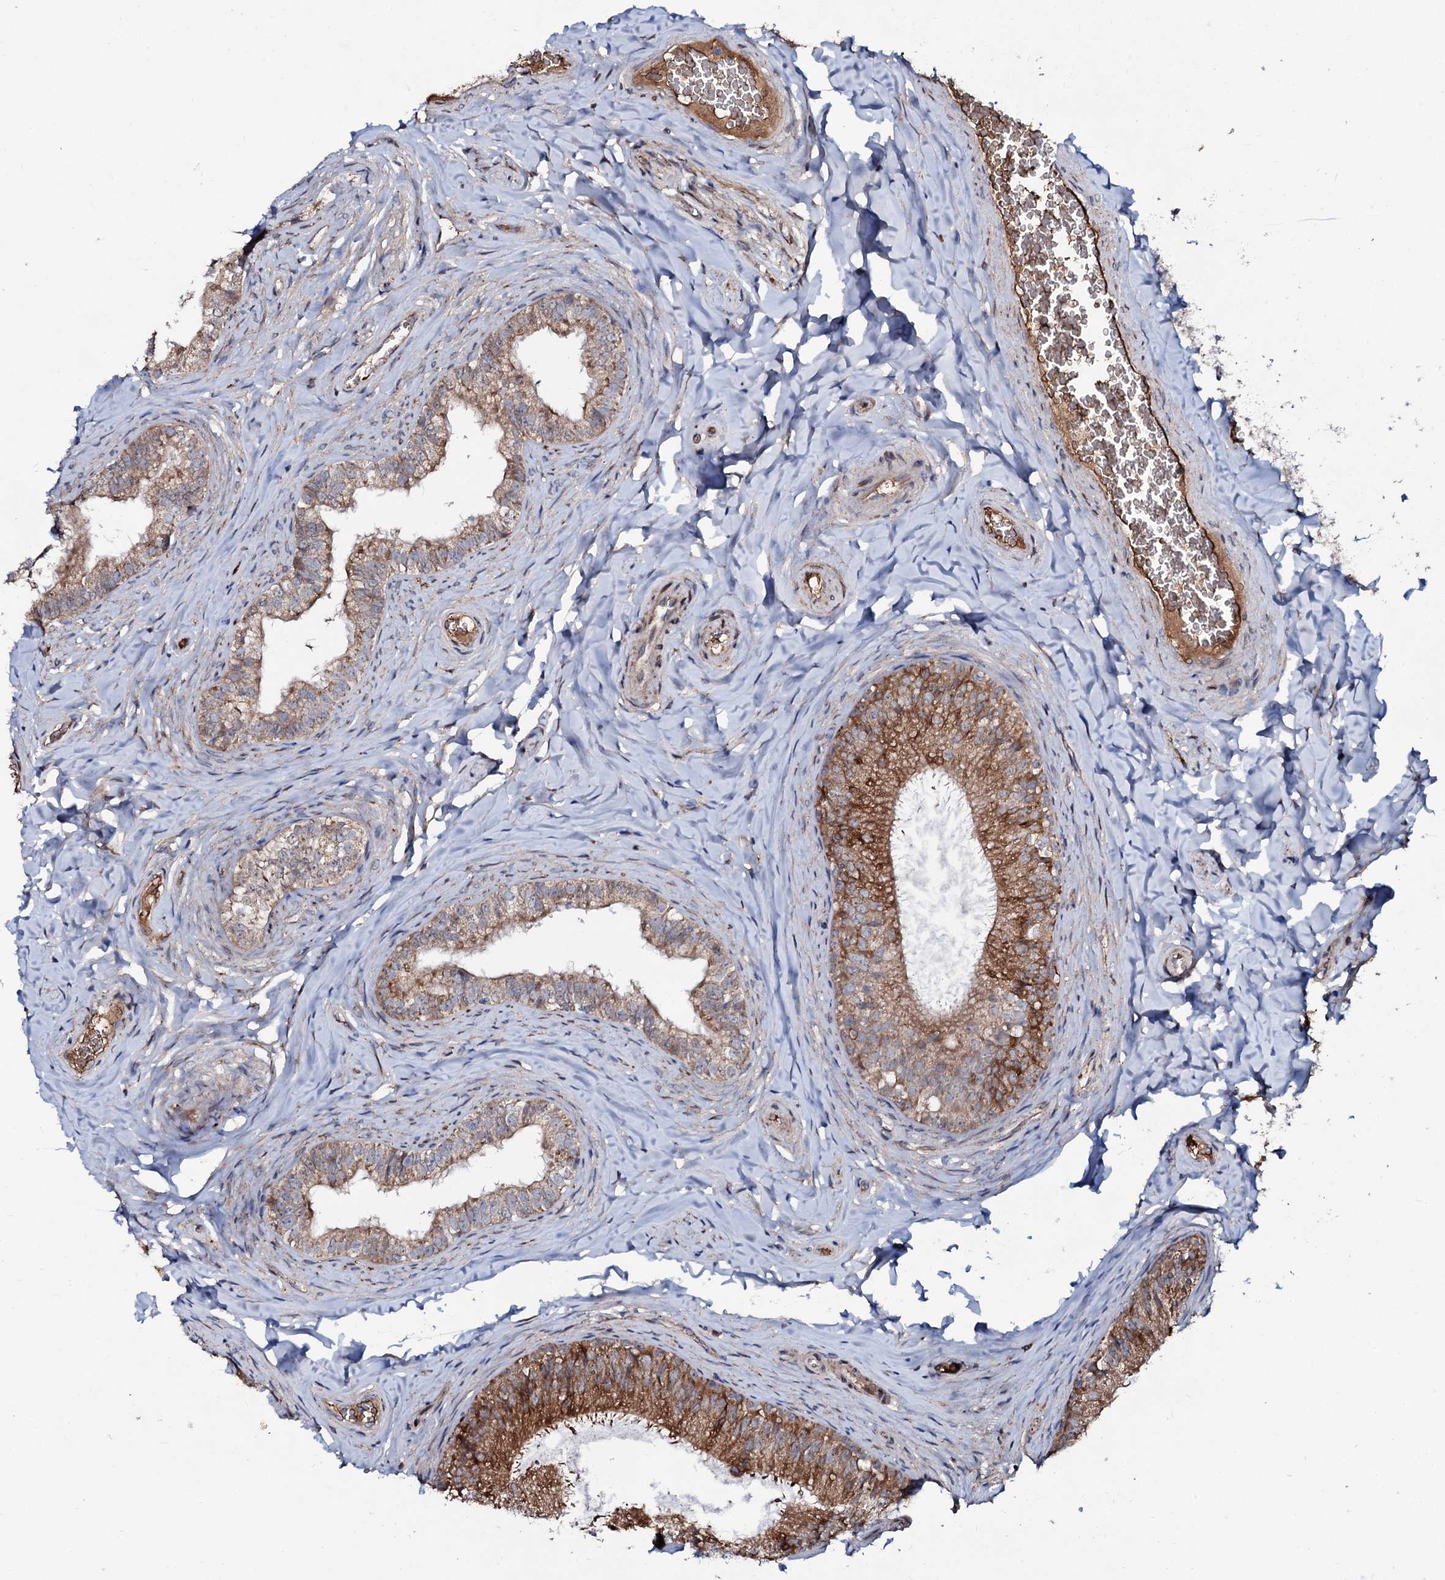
{"staining": {"intensity": "strong", "quantity": "25%-75%", "location": "cytoplasmic/membranous"}, "tissue": "epididymis", "cell_type": "Glandular cells", "image_type": "normal", "snomed": [{"axis": "morphology", "description": "Normal tissue, NOS"}, {"axis": "topography", "description": "Epididymis"}], "caption": "The histopathology image exhibits immunohistochemical staining of normal epididymis. There is strong cytoplasmic/membranous expression is seen in approximately 25%-75% of glandular cells.", "gene": "PPP1R3D", "patient": {"sex": "male", "age": 34}}